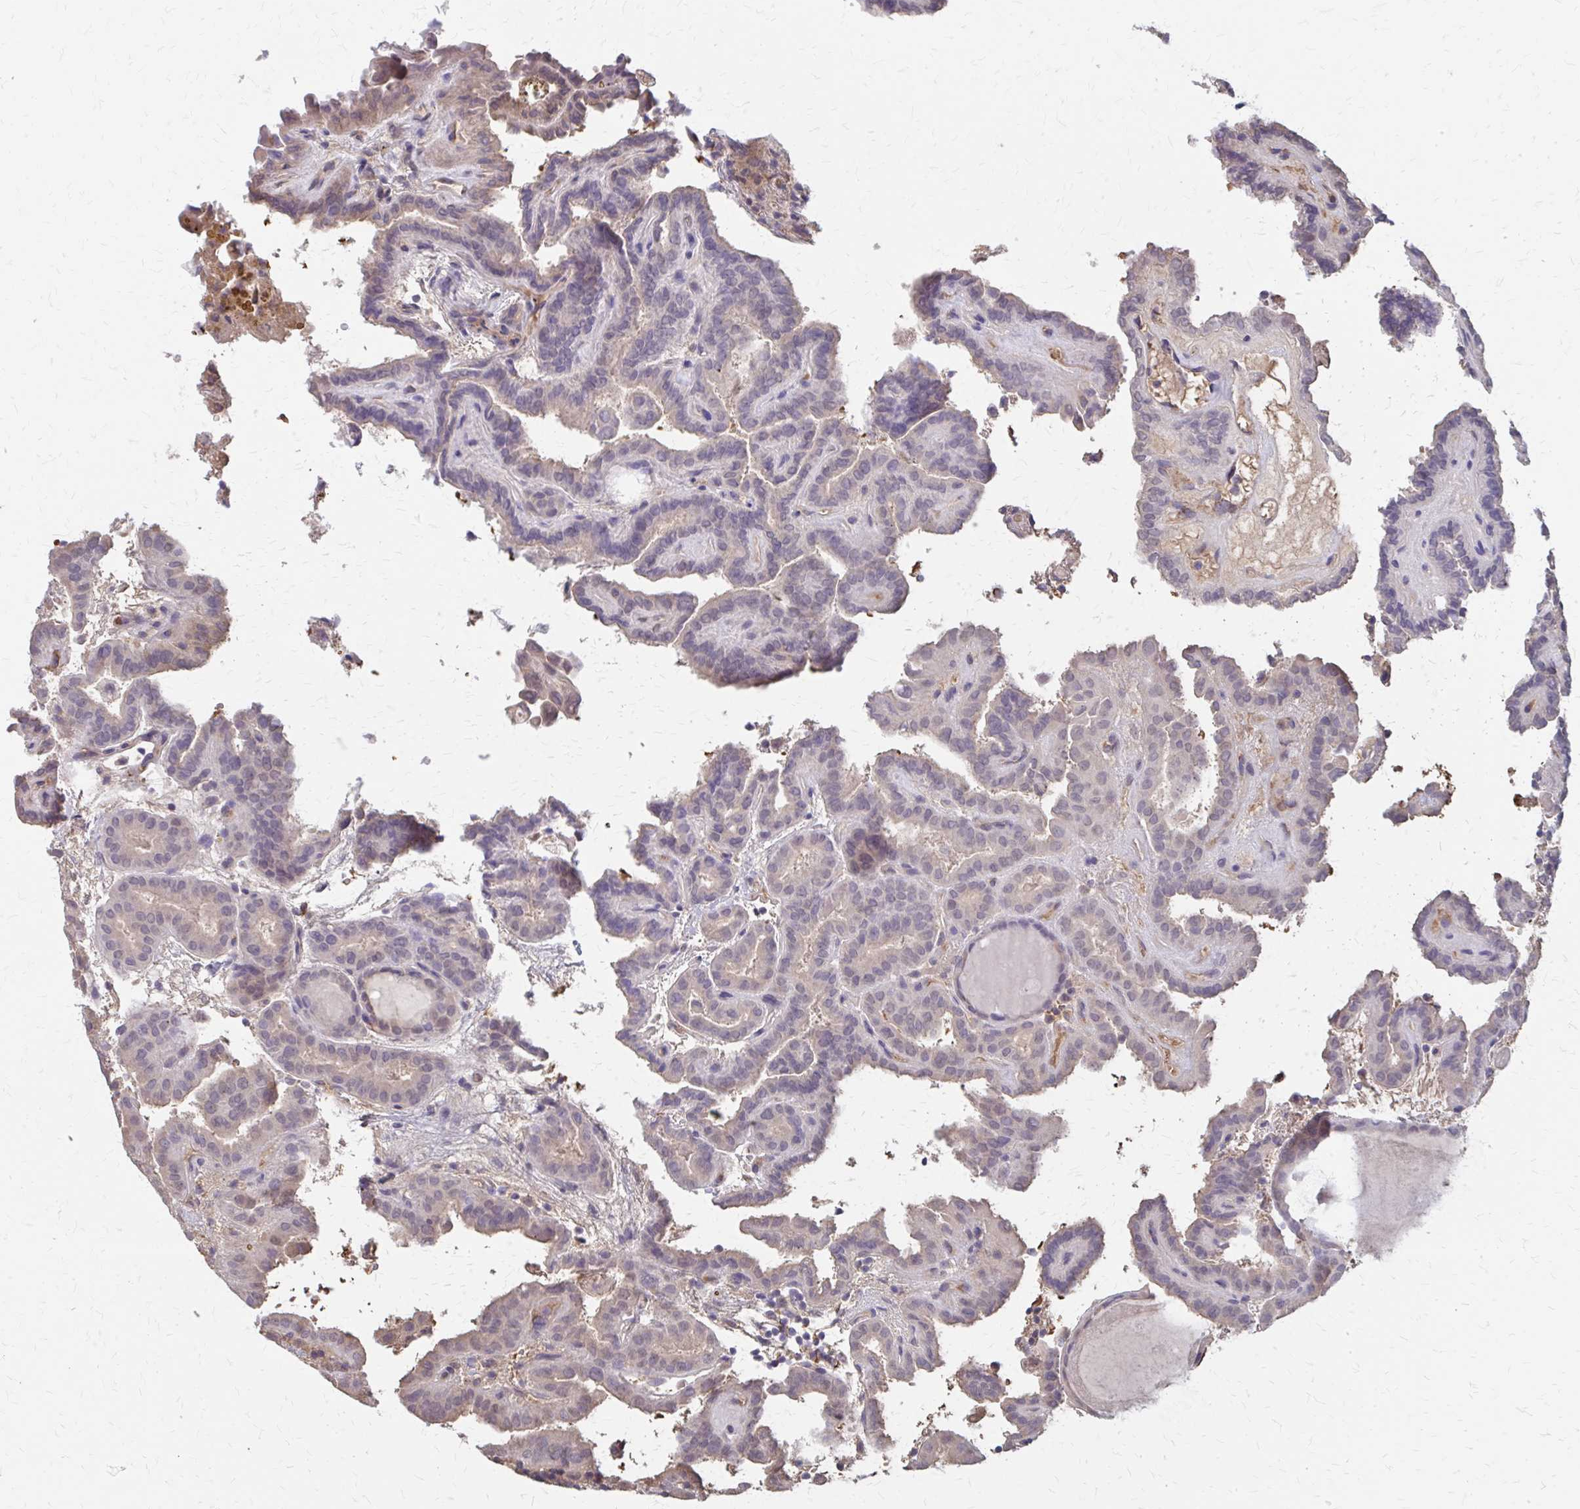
{"staining": {"intensity": "negative", "quantity": "none", "location": "none"}, "tissue": "thyroid cancer", "cell_type": "Tumor cells", "image_type": "cancer", "snomed": [{"axis": "morphology", "description": "Papillary adenocarcinoma, NOS"}, {"axis": "topography", "description": "Thyroid gland"}], "caption": "Immunohistochemistry of papillary adenocarcinoma (thyroid) shows no expression in tumor cells.", "gene": "IFI44L", "patient": {"sex": "female", "age": 46}}